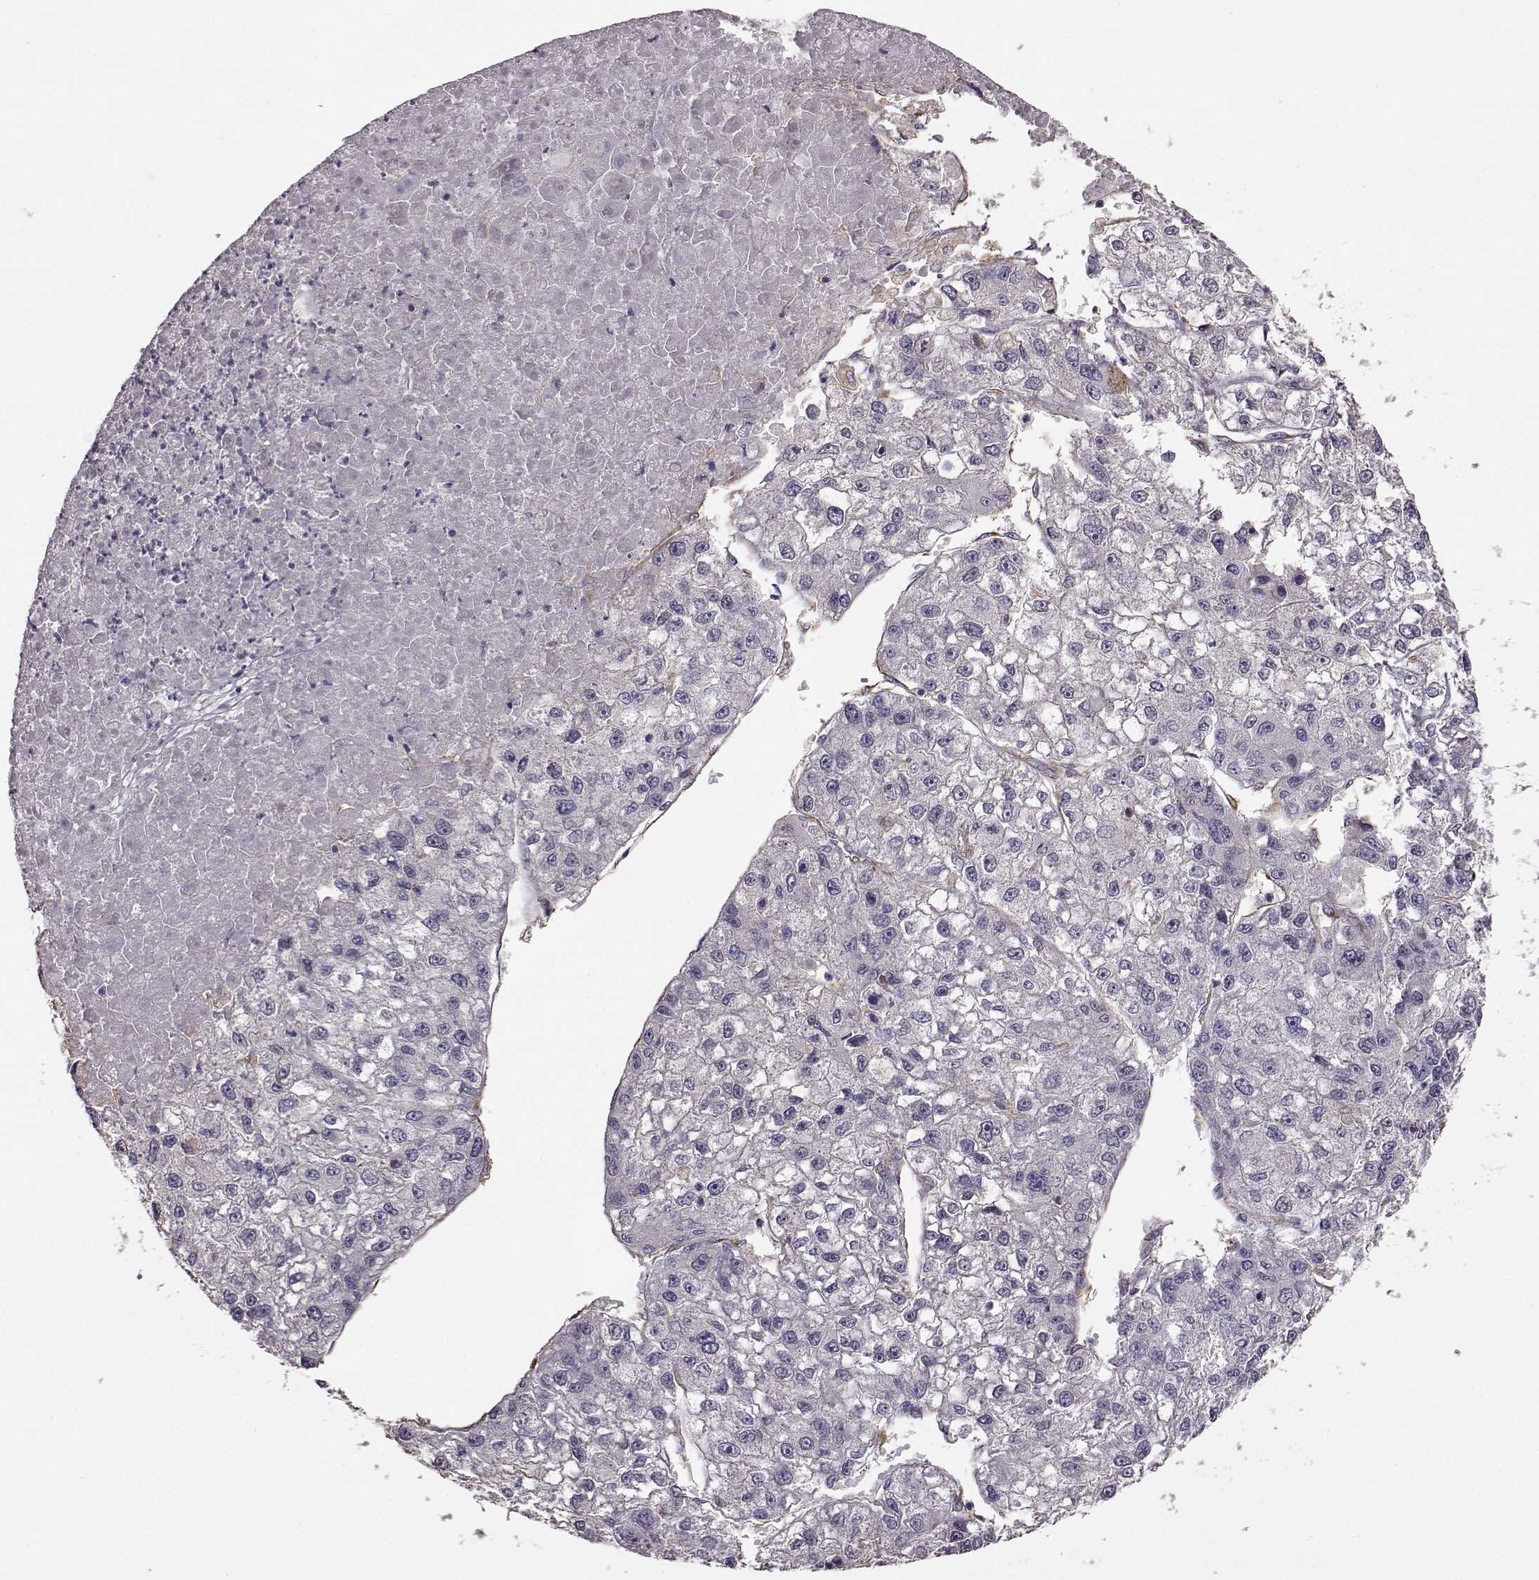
{"staining": {"intensity": "negative", "quantity": "none", "location": "none"}, "tissue": "liver cancer", "cell_type": "Tumor cells", "image_type": "cancer", "snomed": [{"axis": "morphology", "description": "Carcinoma, Hepatocellular, NOS"}, {"axis": "topography", "description": "Liver"}], "caption": "Protein analysis of liver cancer (hepatocellular carcinoma) displays no significant staining in tumor cells.", "gene": "ADGRG2", "patient": {"sex": "male", "age": 56}}